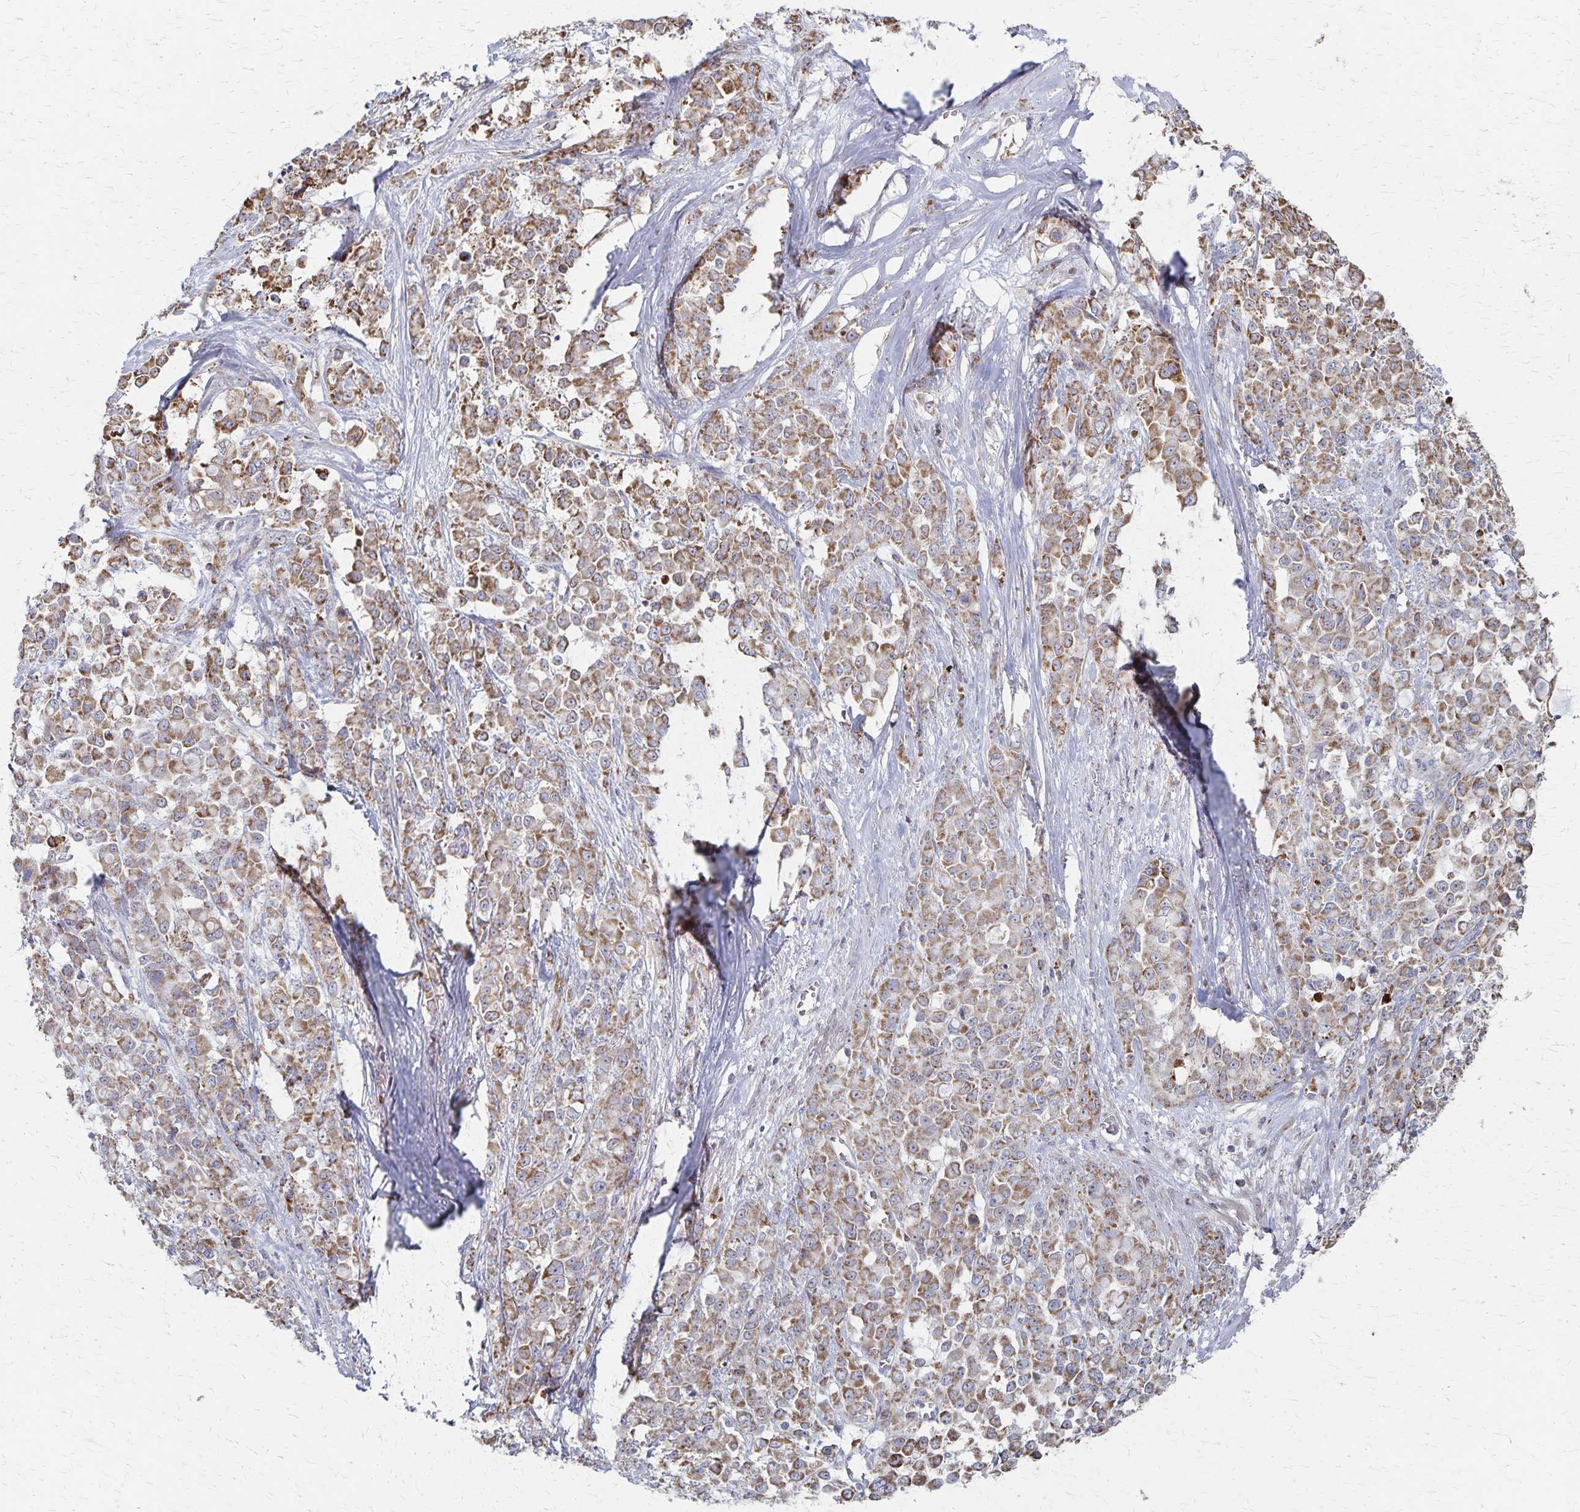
{"staining": {"intensity": "moderate", "quantity": ">75%", "location": "cytoplasmic/membranous"}, "tissue": "stomach cancer", "cell_type": "Tumor cells", "image_type": "cancer", "snomed": [{"axis": "morphology", "description": "Adenocarcinoma, NOS"}, {"axis": "topography", "description": "Stomach"}], "caption": "Stomach cancer (adenocarcinoma) stained for a protein (brown) displays moderate cytoplasmic/membranous positive expression in about >75% of tumor cells.", "gene": "DYRK4", "patient": {"sex": "female", "age": 76}}